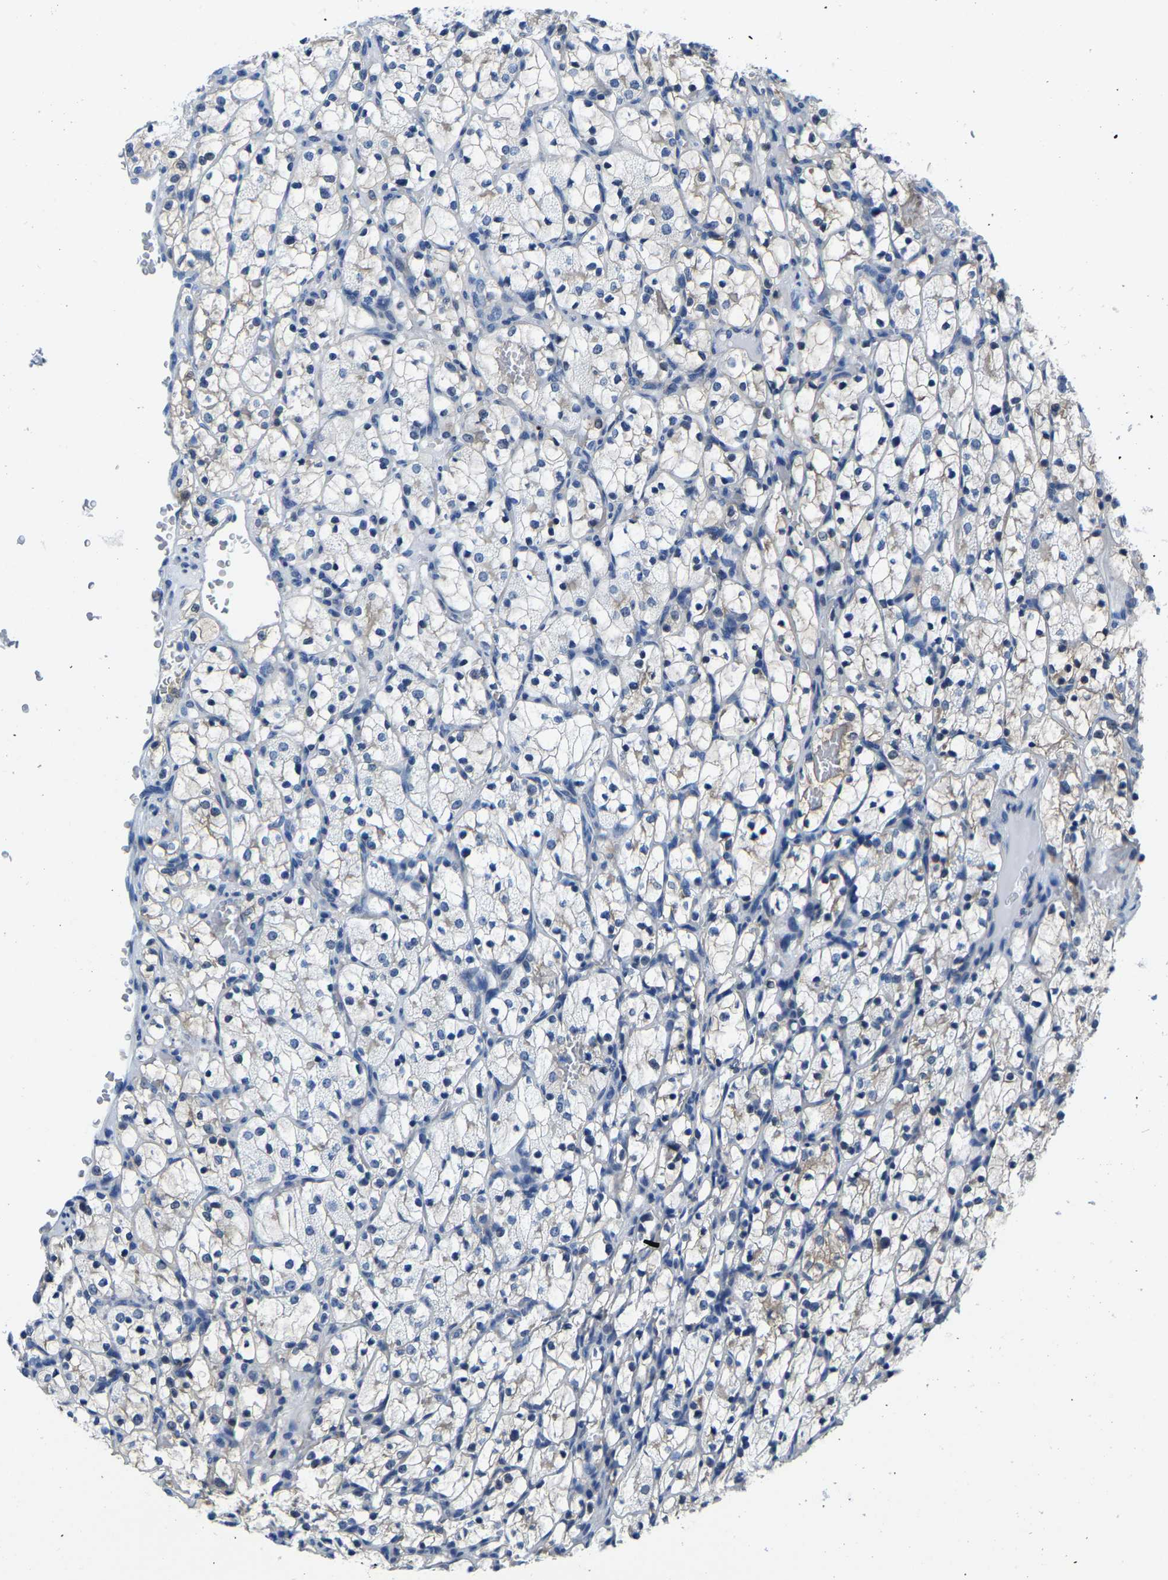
{"staining": {"intensity": "negative", "quantity": "none", "location": "none"}, "tissue": "renal cancer", "cell_type": "Tumor cells", "image_type": "cancer", "snomed": [{"axis": "morphology", "description": "Adenocarcinoma, NOS"}, {"axis": "topography", "description": "Kidney"}], "caption": "This is an IHC micrograph of renal cancer (adenocarcinoma). There is no positivity in tumor cells.", "gene": "SSH3", "patient": {"sex": "female", "age": 69}}